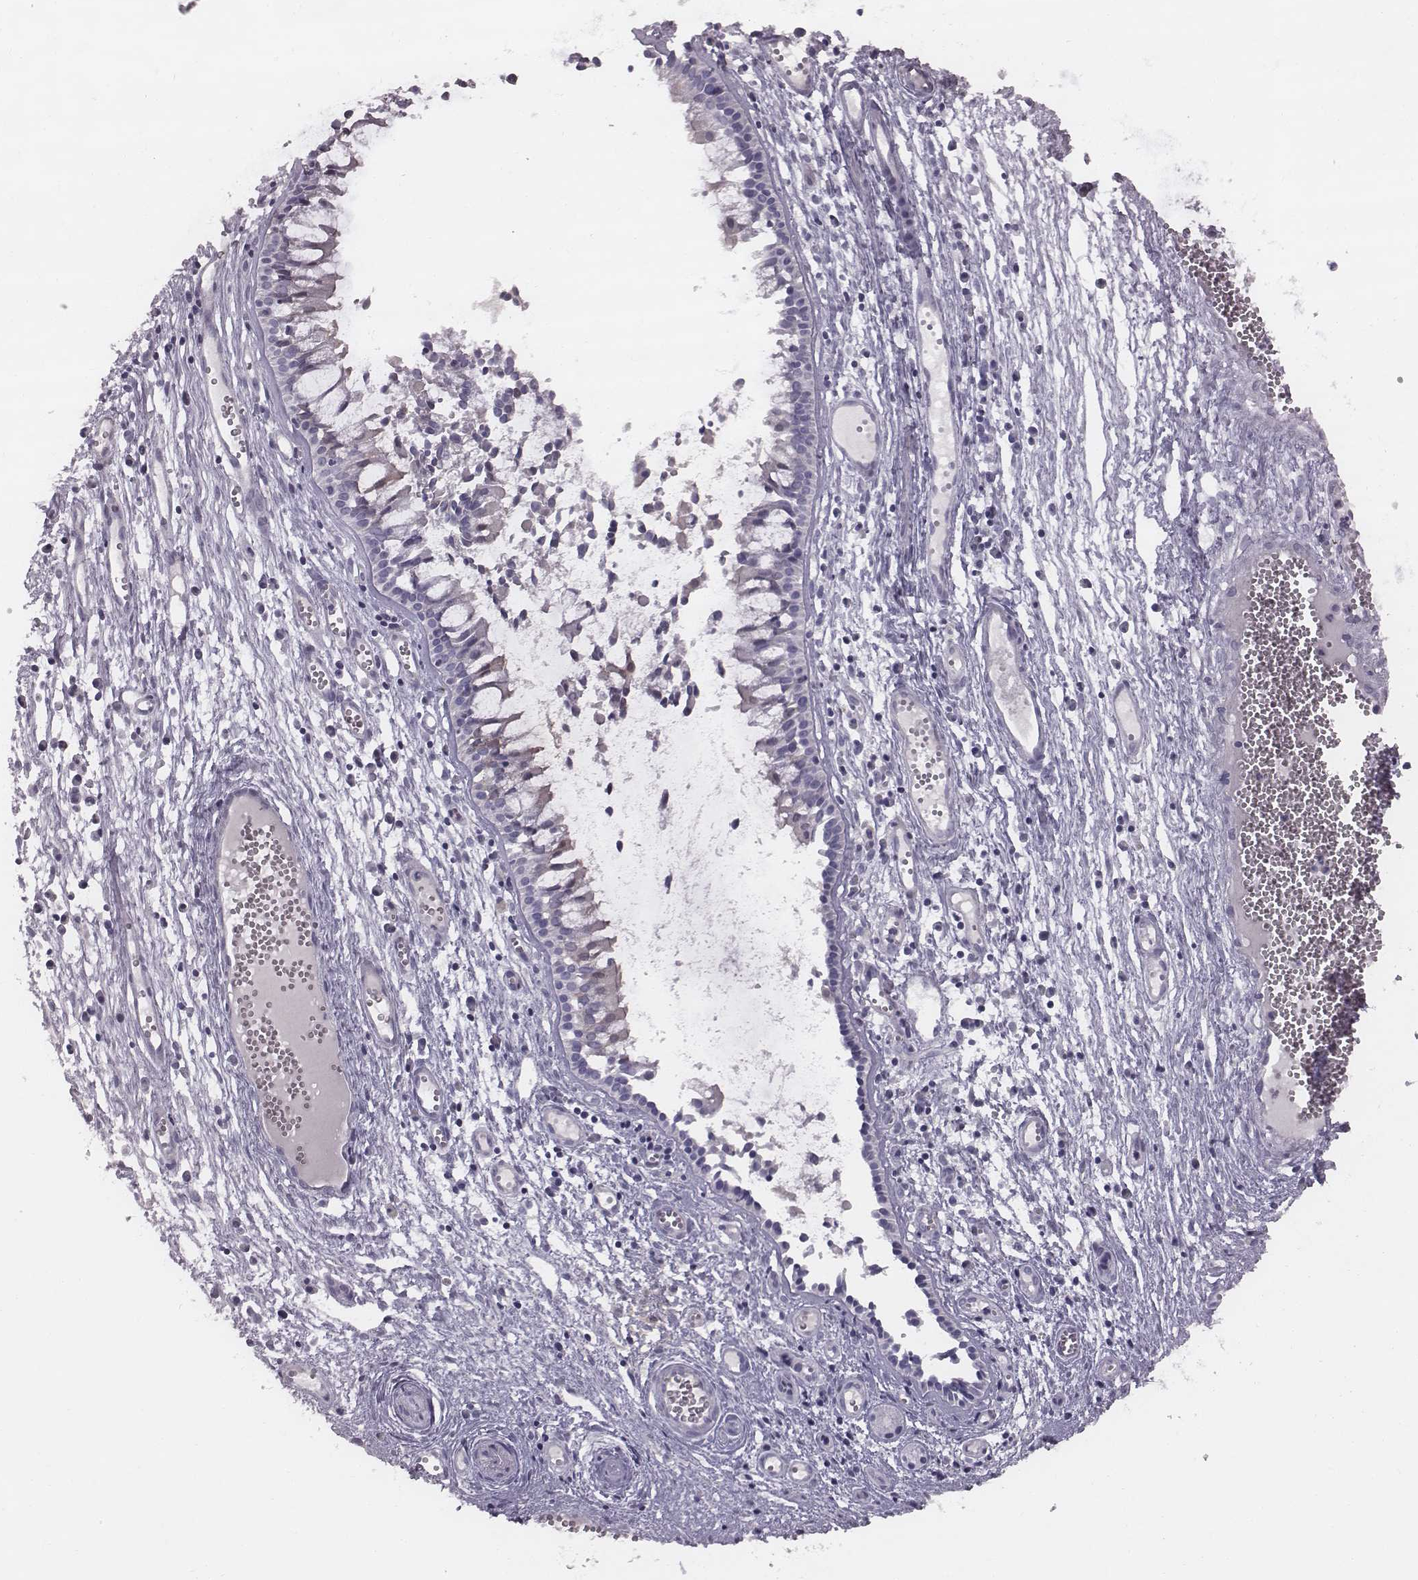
{"staining": {"intensity": "negative", "quantity": "none", "location": "none"}, "tissue": "nasopharynx", "cell_type": "Respiratory epithelial cells", "image_type": "normal", "snomed": [{"axis": "morphology", "description": "Normal tissue, NOS"}, {"axis": "topography", "description": "Nasopharynx"}], "caption": "Immunohistochemistry of normal human nasopharynx demonstrates no expression in respiratory epithelial cells.", "gene": "ENSG00000284762", "patient": {"sex": "male", "age": 31}}